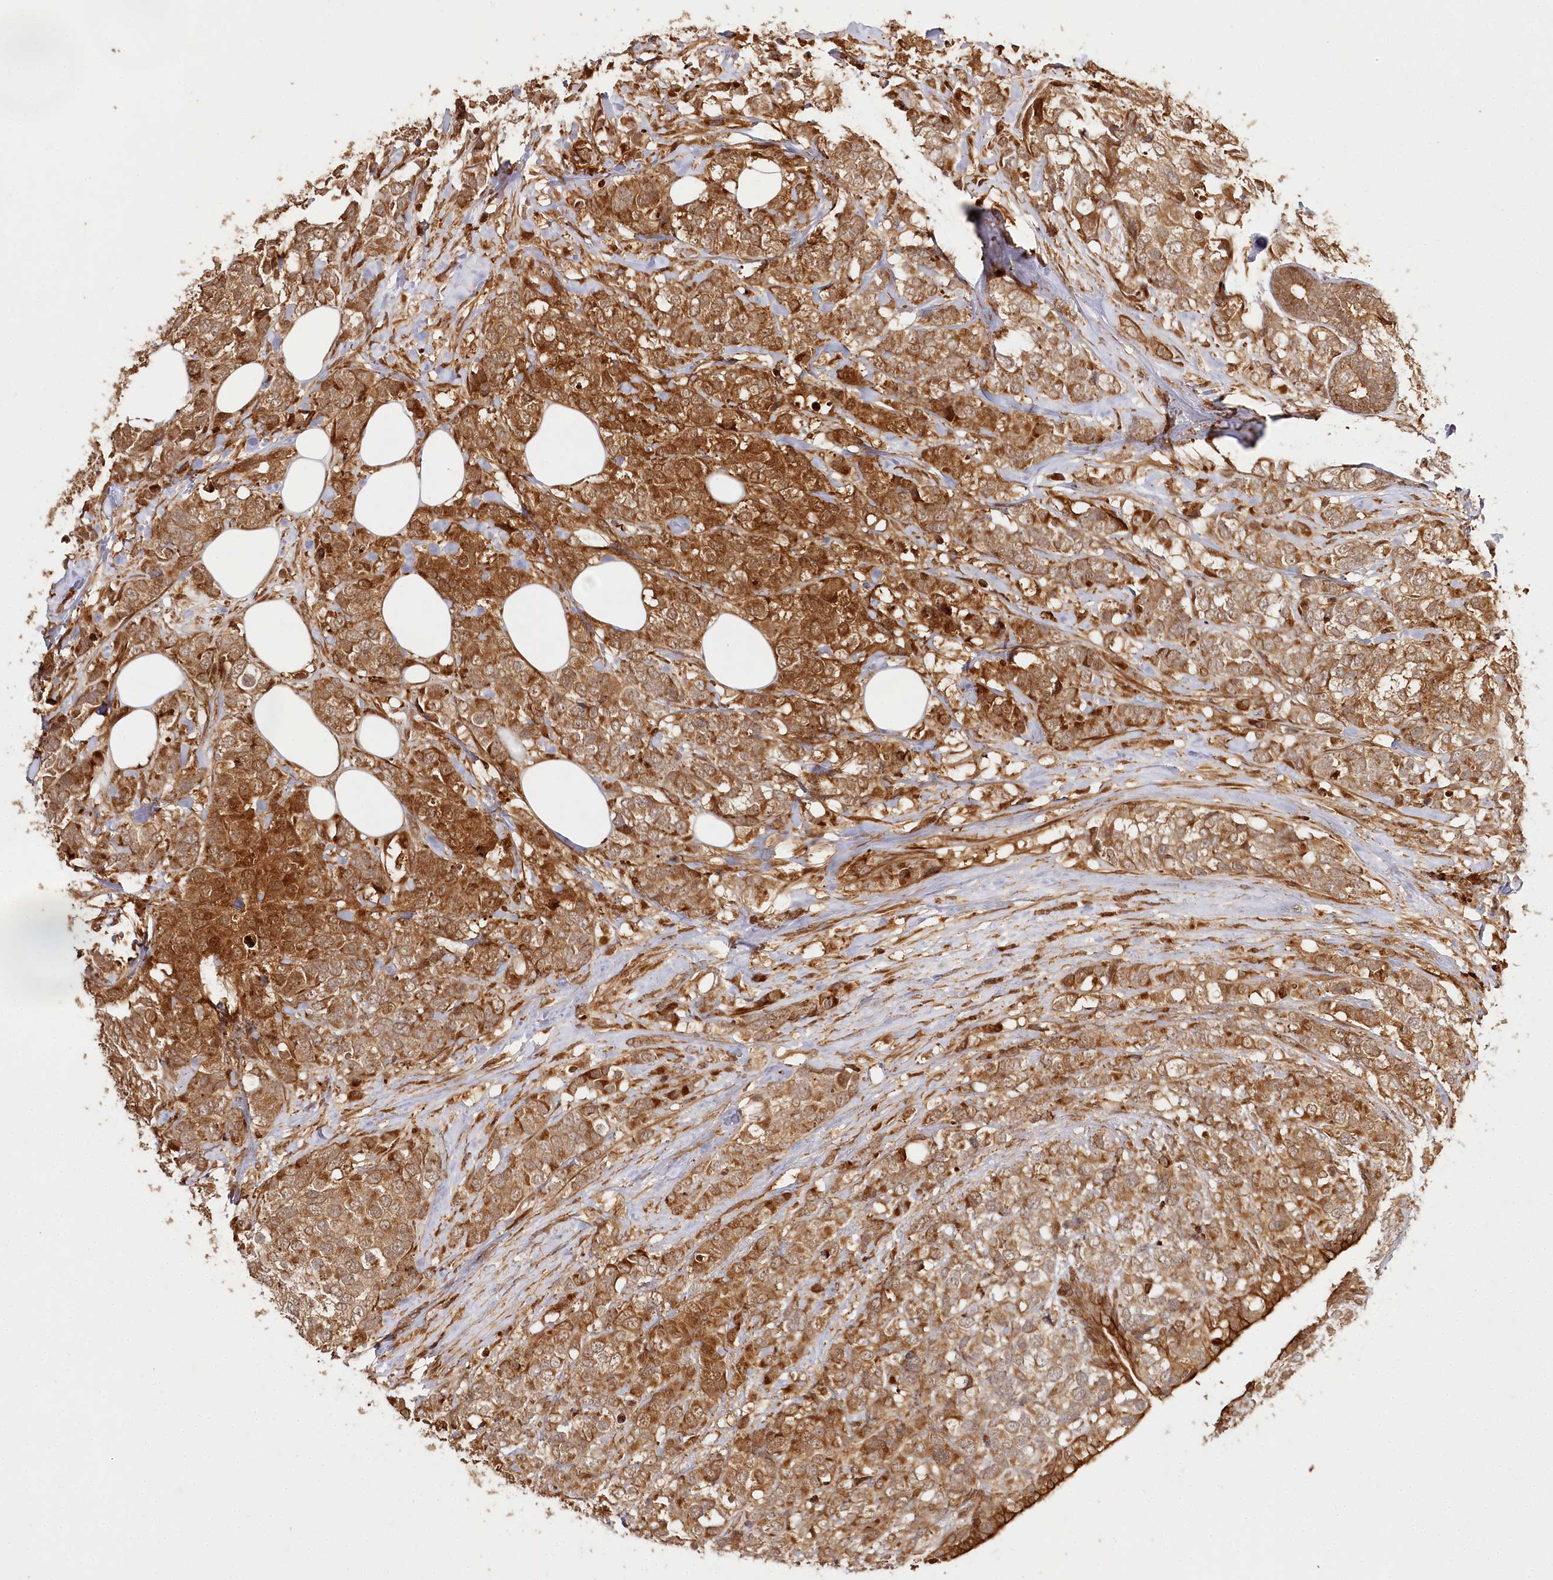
{"staining": {"intensity": "strong", "quantity": ">75%", "location": "cytoplasmic/membranous,nuclear"}, "tissue": "breast cancer", "cell_type": "Tumor cells", "image_type": "cancer", "snomed": [{"axis": "morphology", "description": "Lobular carcinoma"}, {"axis": "topography", "description": "Breast"}], "caption": "An immunohistochemistry micrograph of tumor tissue is shown. Protein staining in brown highlights strong cytoplasmic/membranous and nuclear positivity in breast cancer within tumor cells.", "gene": "ULK2", "patient": {"sex": "female", "age": 59}}